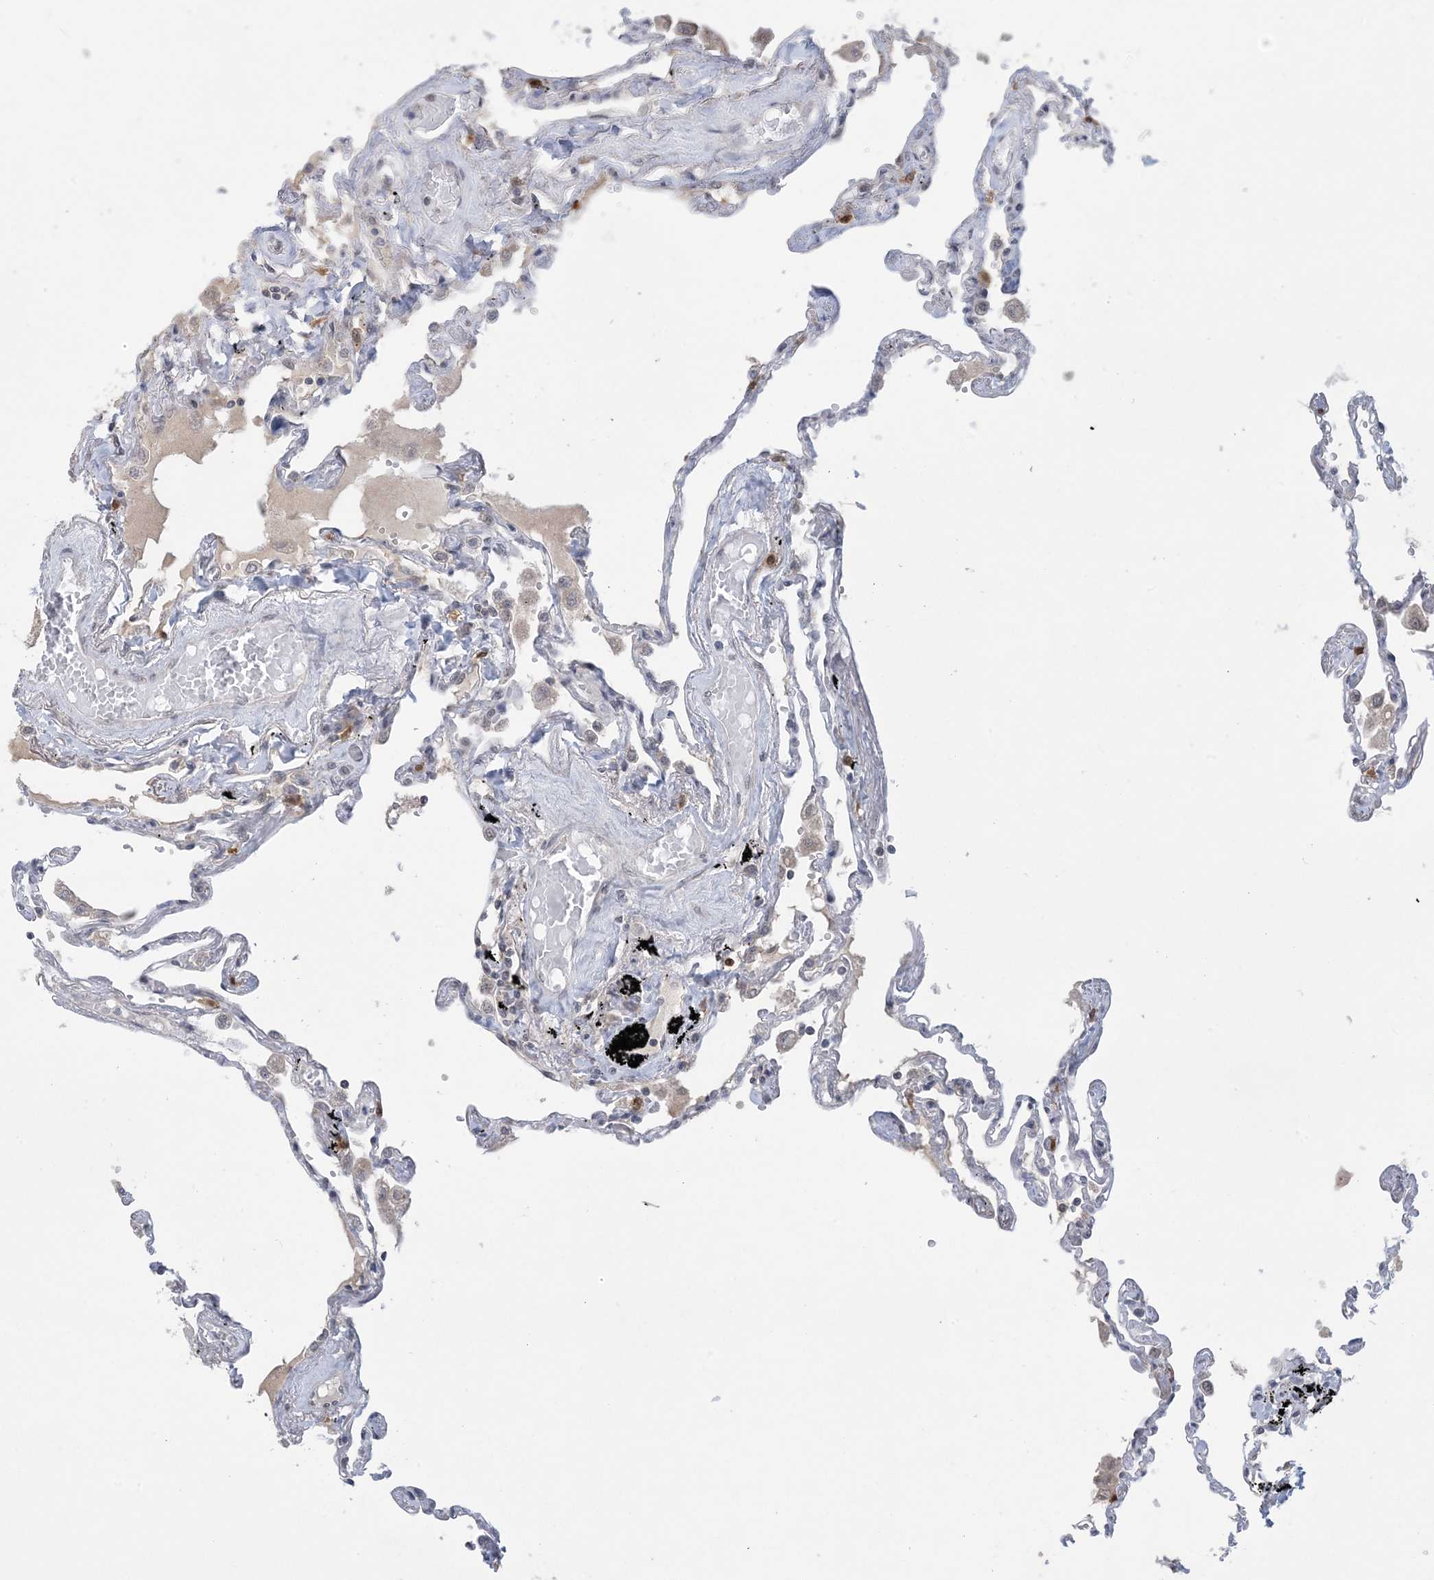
{"staining": {"intensity": "moderate", "quantity": "<25%", "location": "cytoplasmic/membranous,nuclear"}, "tissue": "lung", "cell_type": "Alveolar cells", "image_type": "normal", "snomed": [{"axis": "morphology", "description": "Normal tissue, NOS"}, {"axis": "topography", "description": "Lung"}], "caption": "Immunohistochemistry (IHC) micrograph of normal human lung stained for a protein (brown), which demonstrates low levels of moderate cytoplasmic/membranous,nuclear positivity in about <25% of alveolar cells.", "gene": "TRMT10C", "patient": {"sex": "female", "age": 67}}